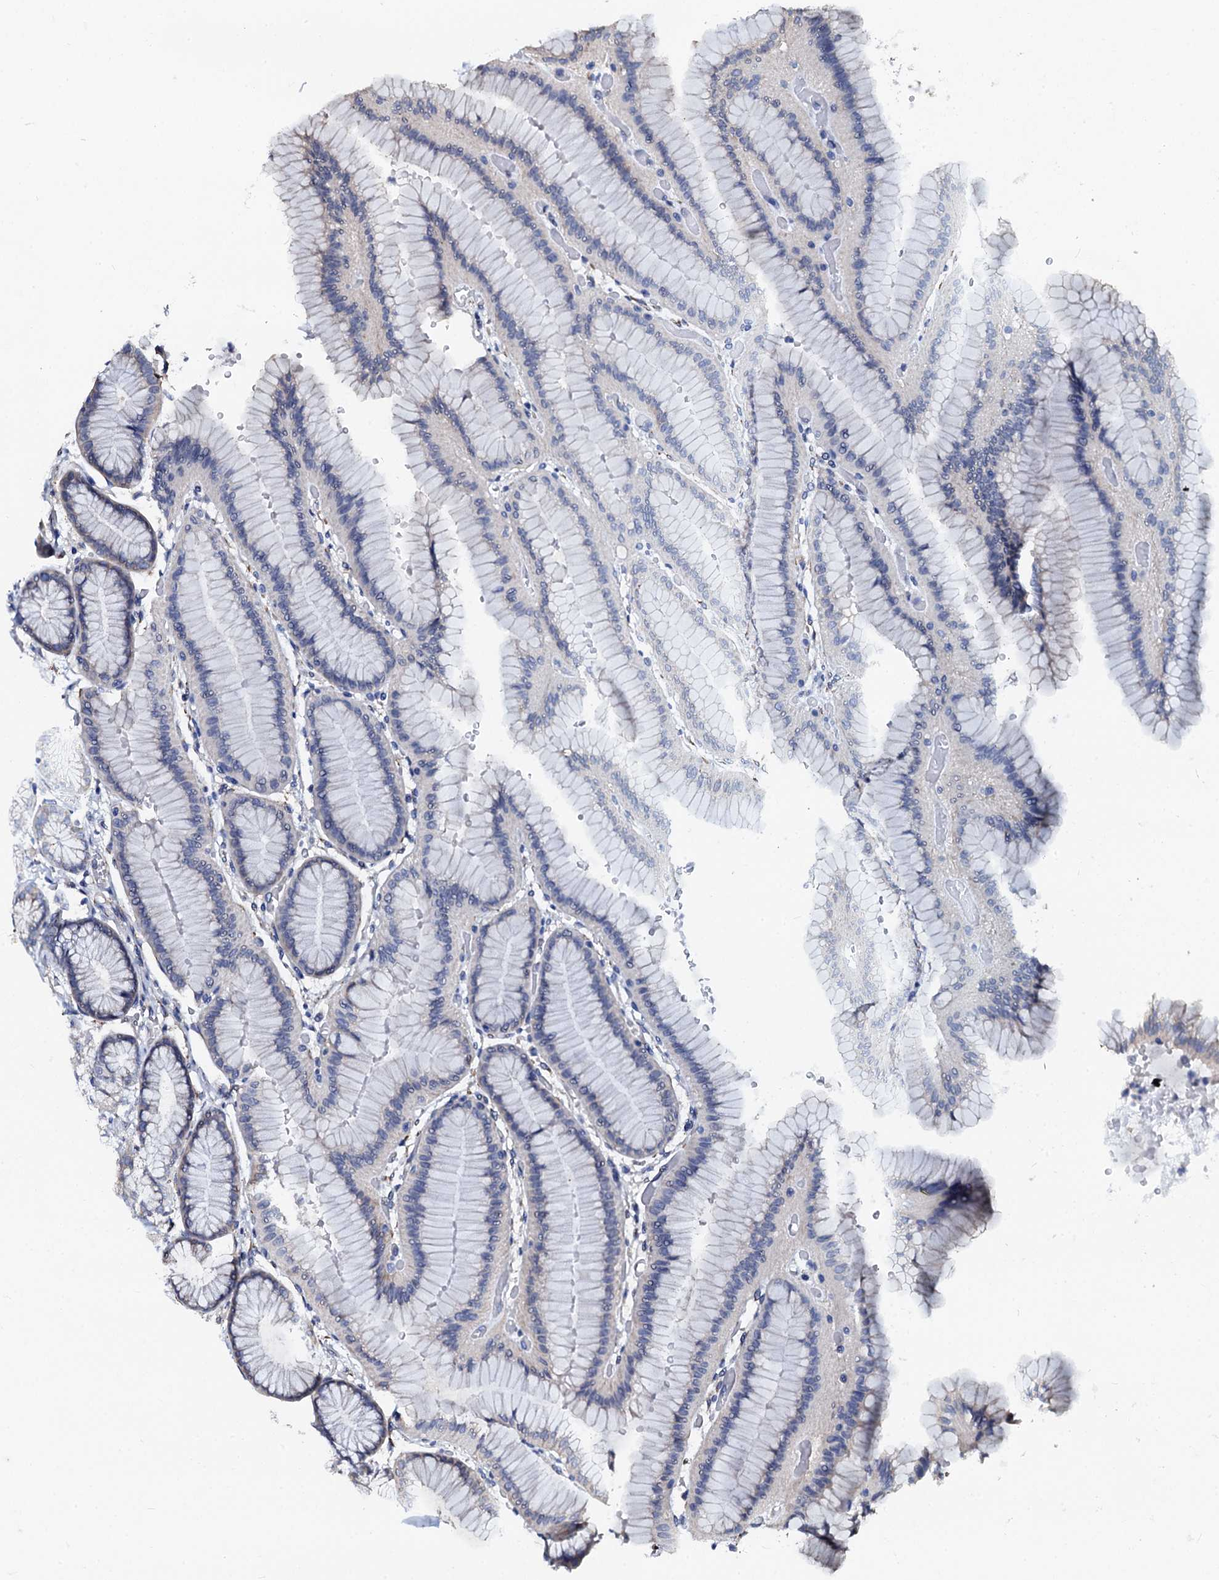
{"staining": {"intensity": "negative", "quantity": "none", "location": "none"}, "tissue": "stomach", "cell_type": "Glandular cells", "image_type": "normal", "snomed": [{"axis": "morphology", "description": "Normal tissue, NOS"}, {"axis": "morphology", "description": "Adenocarcinoma, NOS"}, {"axis": "morphology", "description": "Adenocarcinoma, High grade"}, {"axis": "topography", "description": "Stomach, upper"}, {"axis": "topography", "description": "Stomach"}], "caption": "Immunohistochemical staining of unremarkable human stomach reveals no significant staining in glandular cells.", "gene": "AKAP3", "patient": {"sex": "female", "age": 65}}